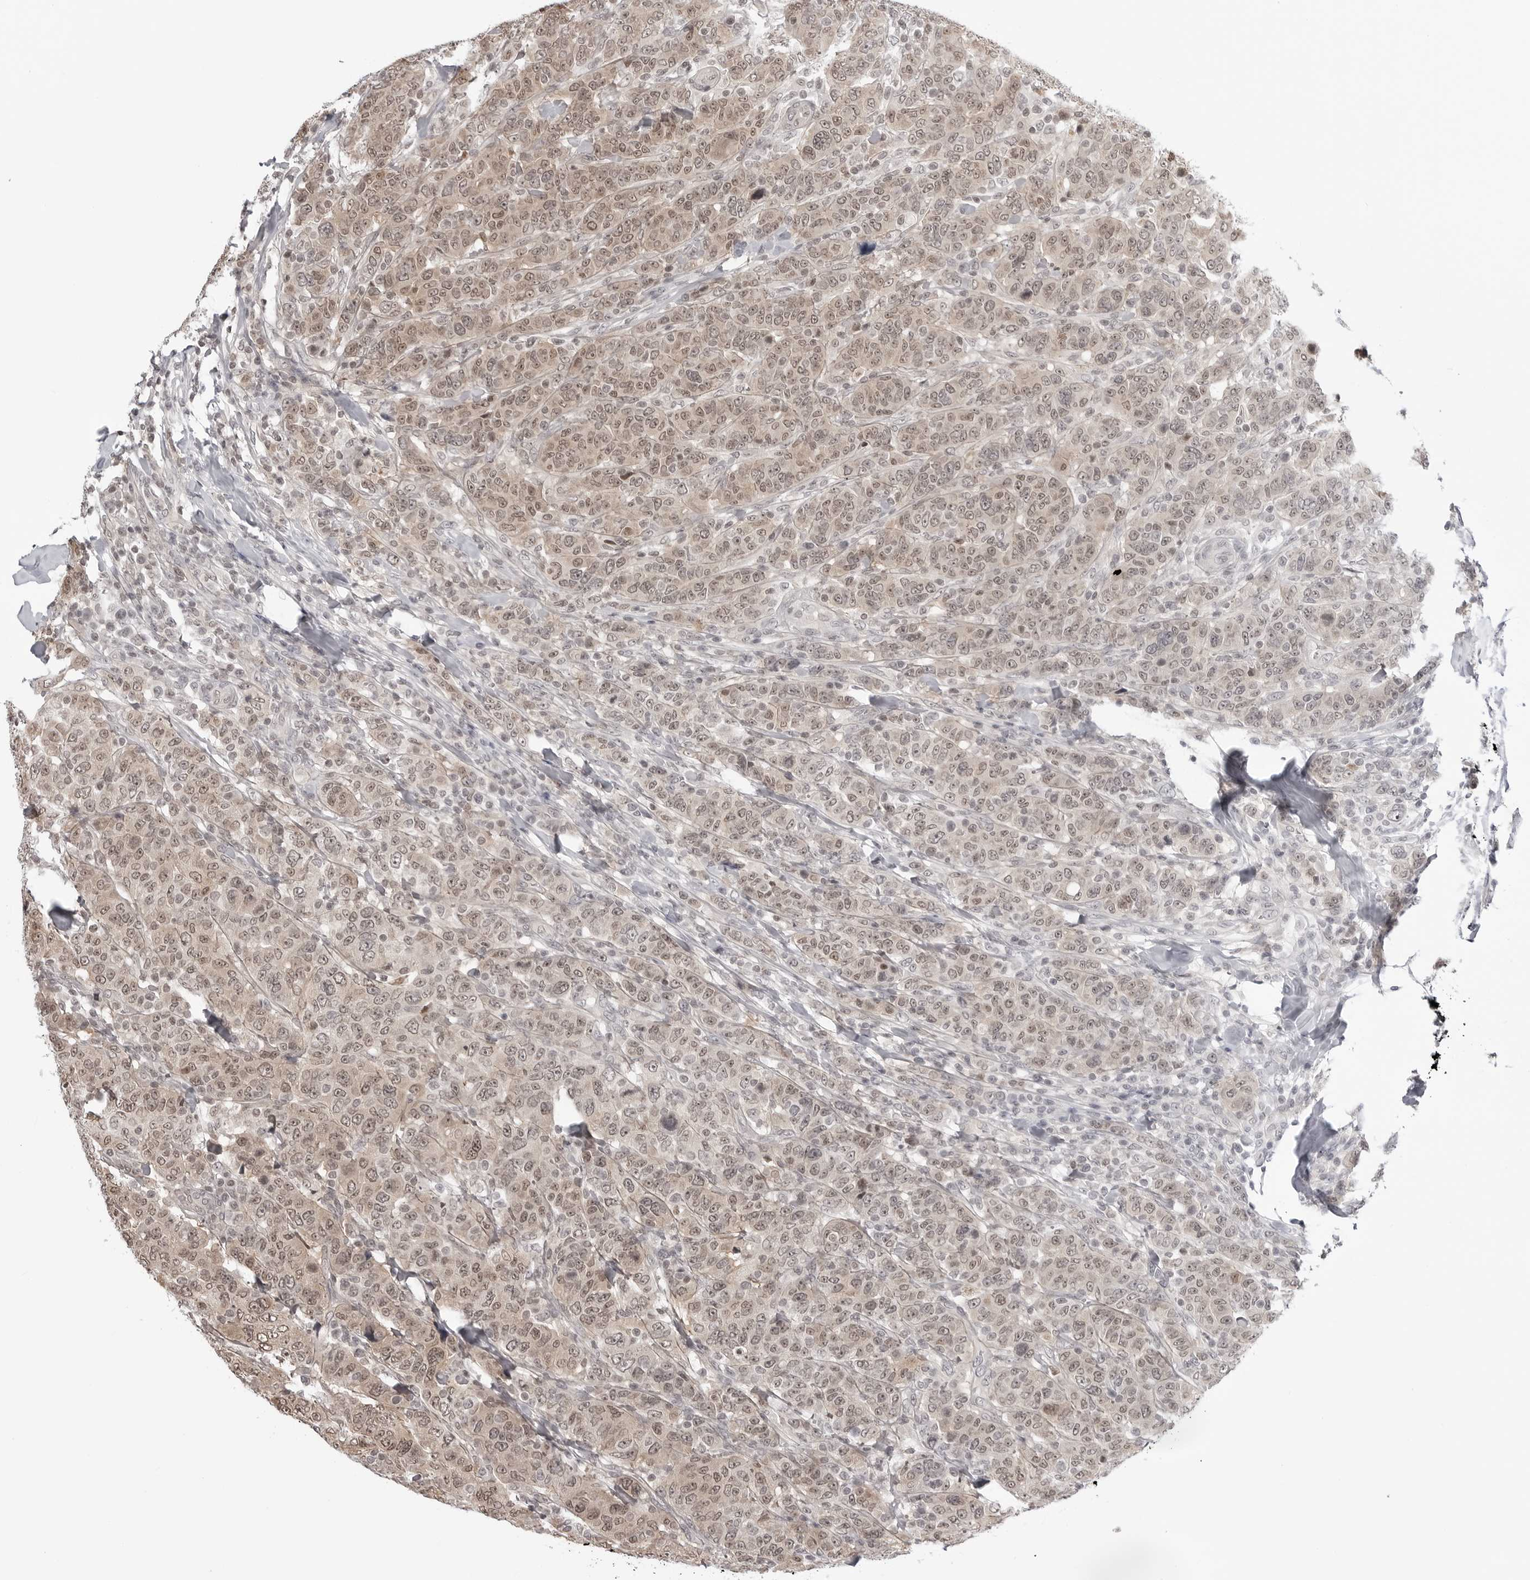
{"staining": {"intensity": "weak", "quantity": ">75%", "location": "cytoplasmic/membranous,nuclear"}, "tissue": "breast cancer", "cell_type": "Tumor cells", "image_type": "cancer", "snomed": [{"axis": "morphology", "description": "Duct carcinoma"}, {"axis": "topography", "description": "Breast"}], "caption": "IHC of breast cancer shows low levels of weak cytoplasmic/membranous and nuclear expression in approximately >75% of tumor cells. Nuclei are stained in blue.", "gene": "YWHAG", "patient": {"sex": "female", "age": 37}}